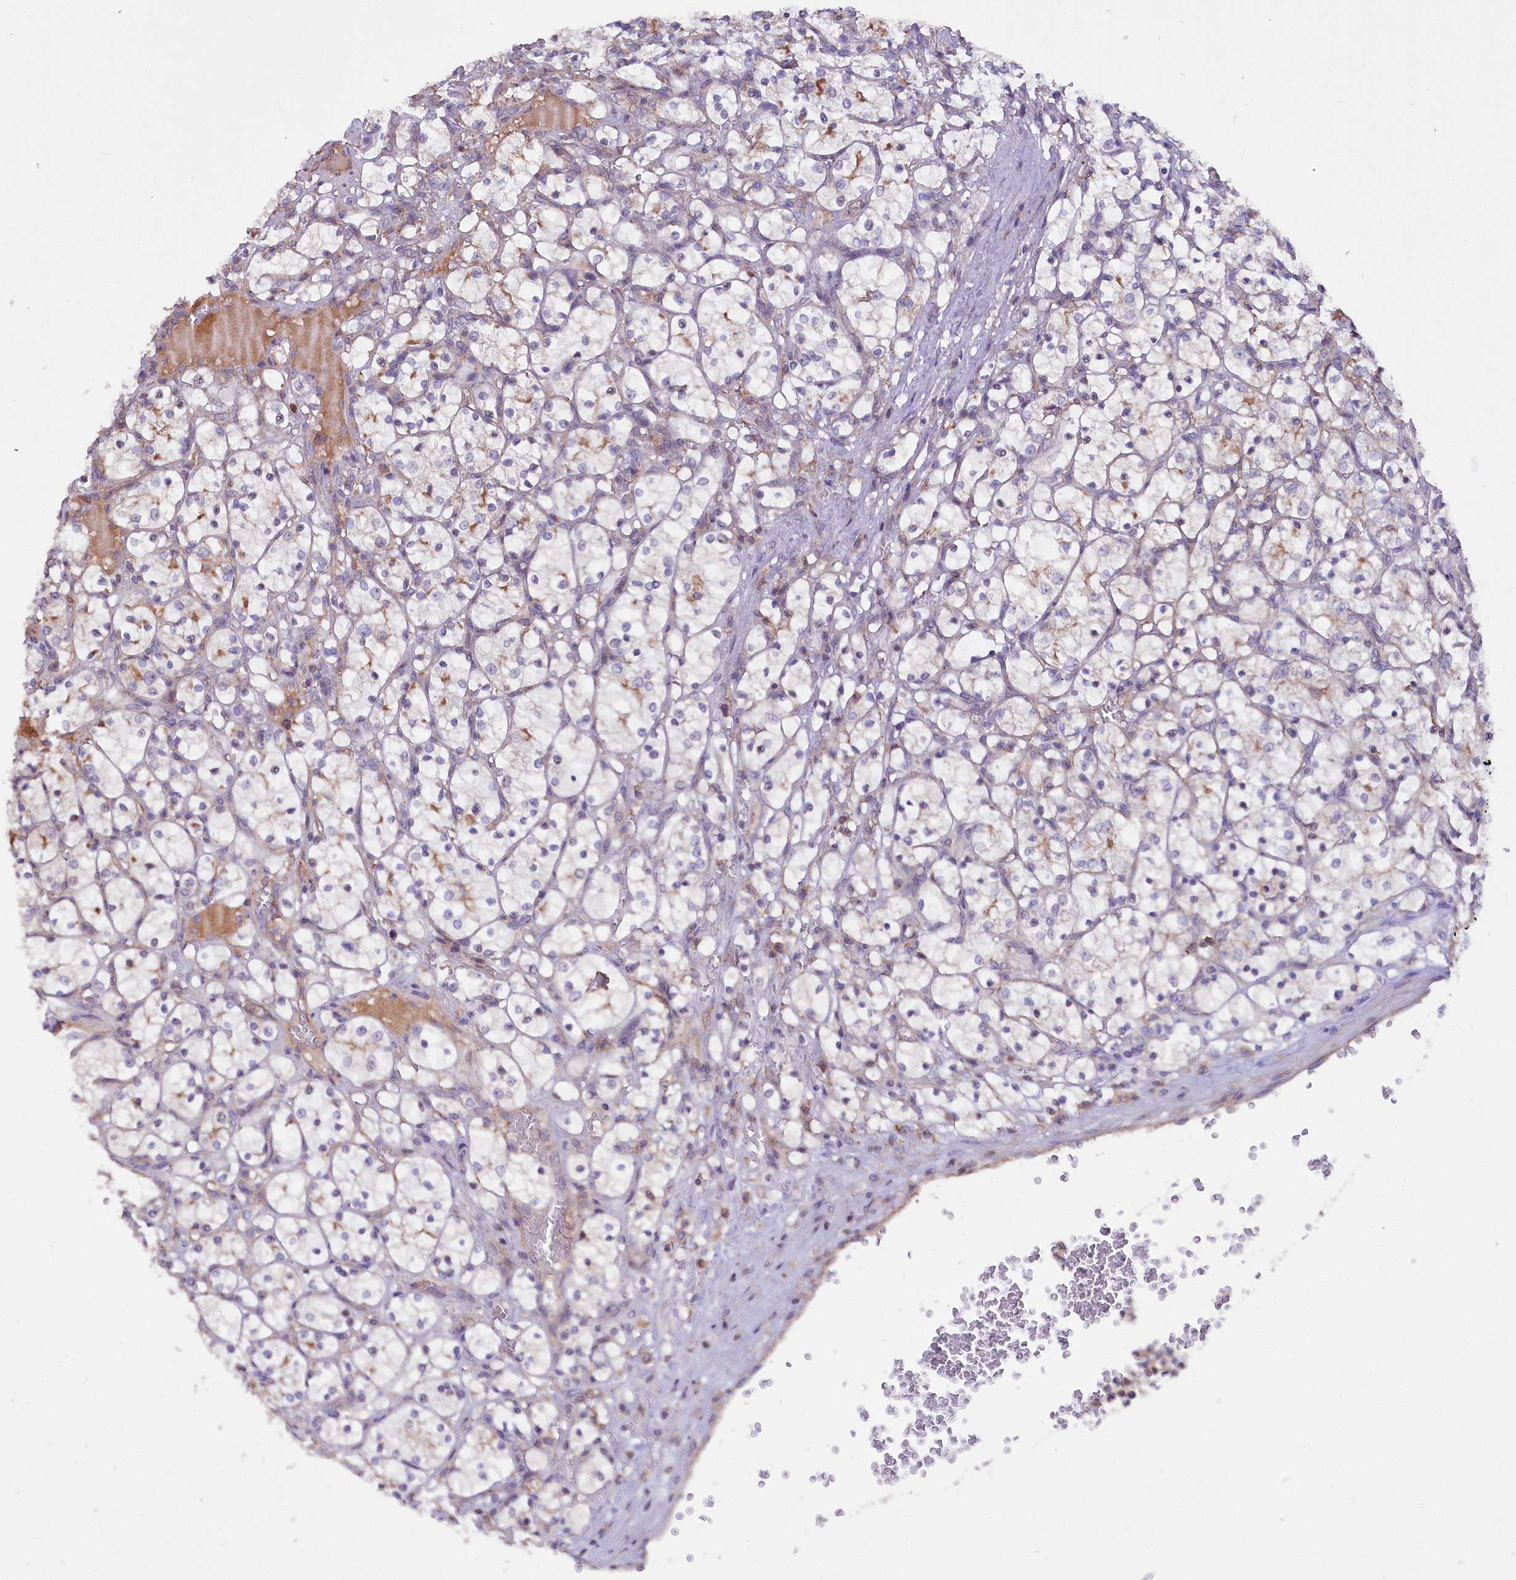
{"staining": {"intensity": "negative", "quantity": "none", "location": "none"}, "tissue": "renal cancer", "cell_type": "Tumor cells", "image_type": "cancer", "snomed": [{"axis": "morphology", "description": "Adenocarcinoma, NOS"}, {"axis": "topography", "description": "Kidney"}], "caption": "Histopathology image shows no protein expression in tumor cells of renal cancer (adenocarcinoma) tissue.", "gene": "RPUSD3", "patient": {"sex": "female", "age": 69}}